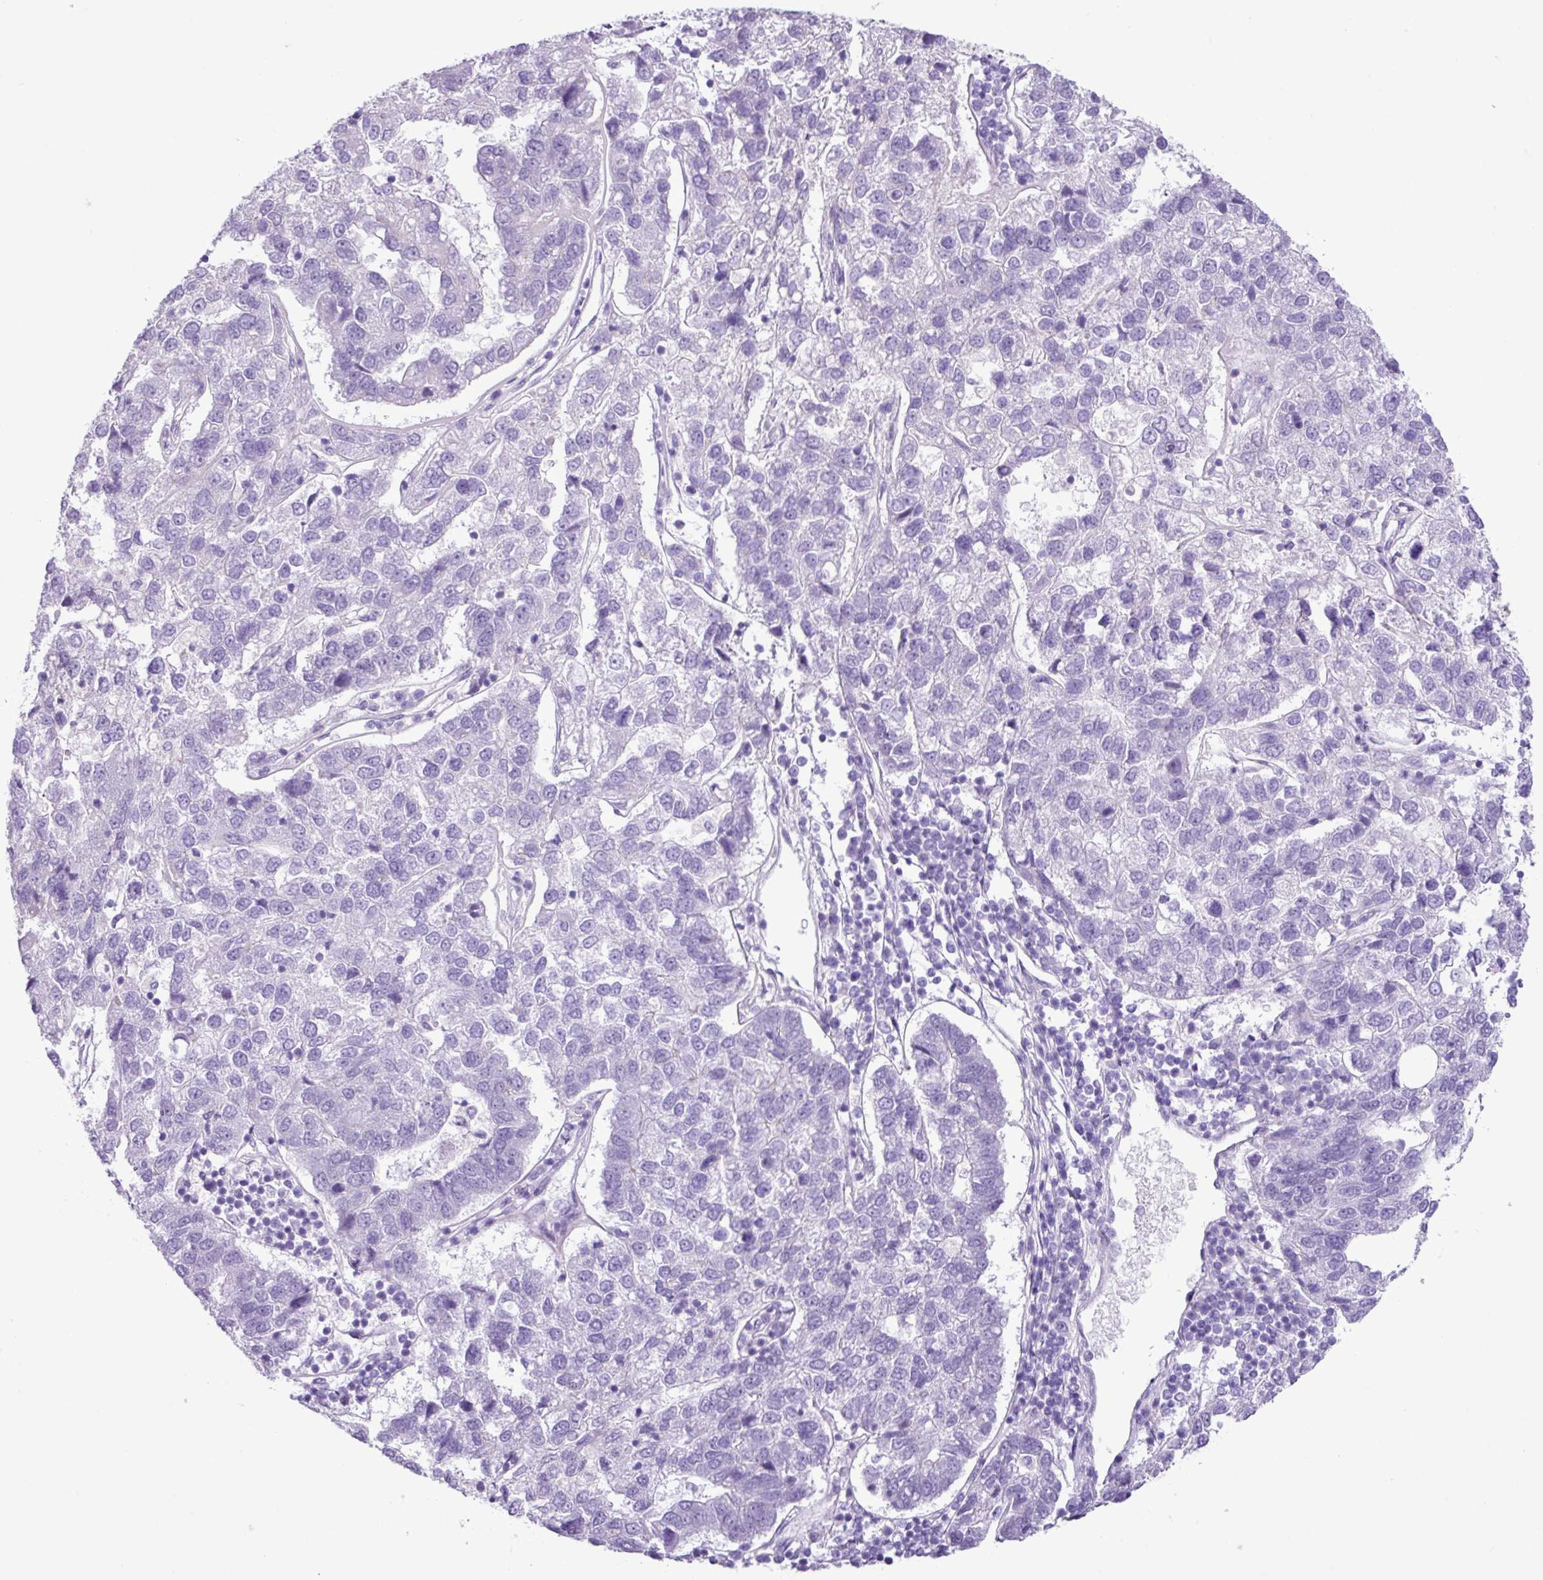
{"staining": {"intensity": "negative", "quantity": "none", "location": "none"}, "tissue": "pancreatic cancer", "cell_type": "Tumor cells", "image_type": "cancer", "snomed": [{"axis": "morphology", "description": "Adenocarcinoma, NOS"}, {"axis": "topography", "description": "Pancreas"}], "caption": "This is an immunohistochemistry (IHC) image of pancreatic adenocarcinoma. There is no expression in tumor cells.", "gene": "YLPM1", "patient": {"sex": "female", "age": 61}}